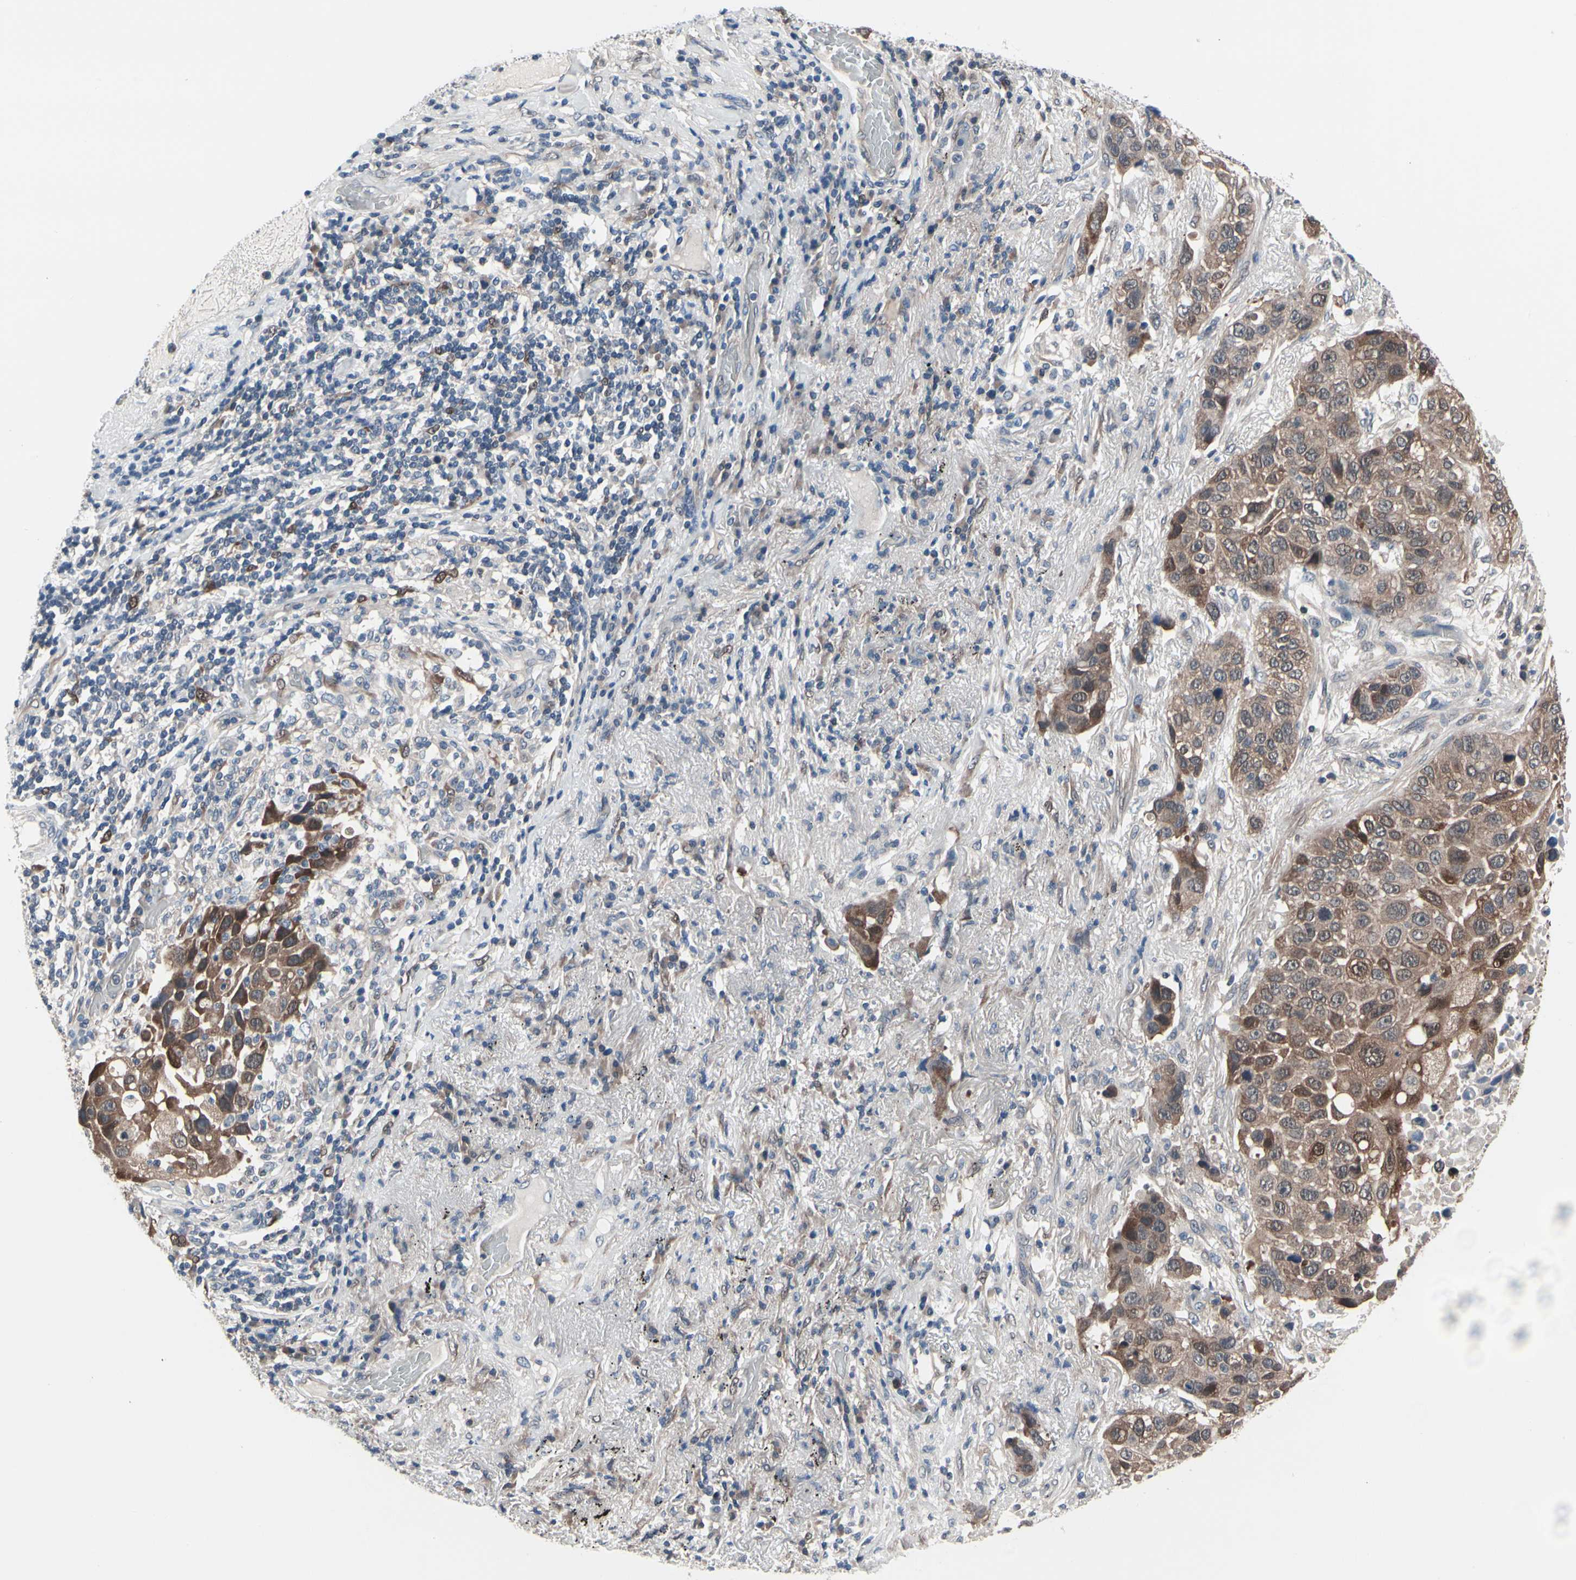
{"staining": {"intensity": "moderate", "quantity": ">75%", "location": "cytoplasmic/membranous"}, "tissue": "lung cancer", "cell_type": "Tumor cells", "image_type": "cancer", "snomed": [{"axis": "morphology", "description": "Squamous cell carcinoma, NOS"}, {"axis": "topography", "description": "Lung"}], "caption": "Immunohistochemistry (IHC) photomicrograph of neoplastic tissue: squamous cell carcinoma (lung) stained using immunohistochemistry (IHC) shows medium levels of moderate protein expression localized specifically in the cytoplasmic/membranous of tumor cells, appearing as a cytoplasmic/membranous brown color.", "gene": "PRDX6", "patient": {"sex": "male", "age": 57}}